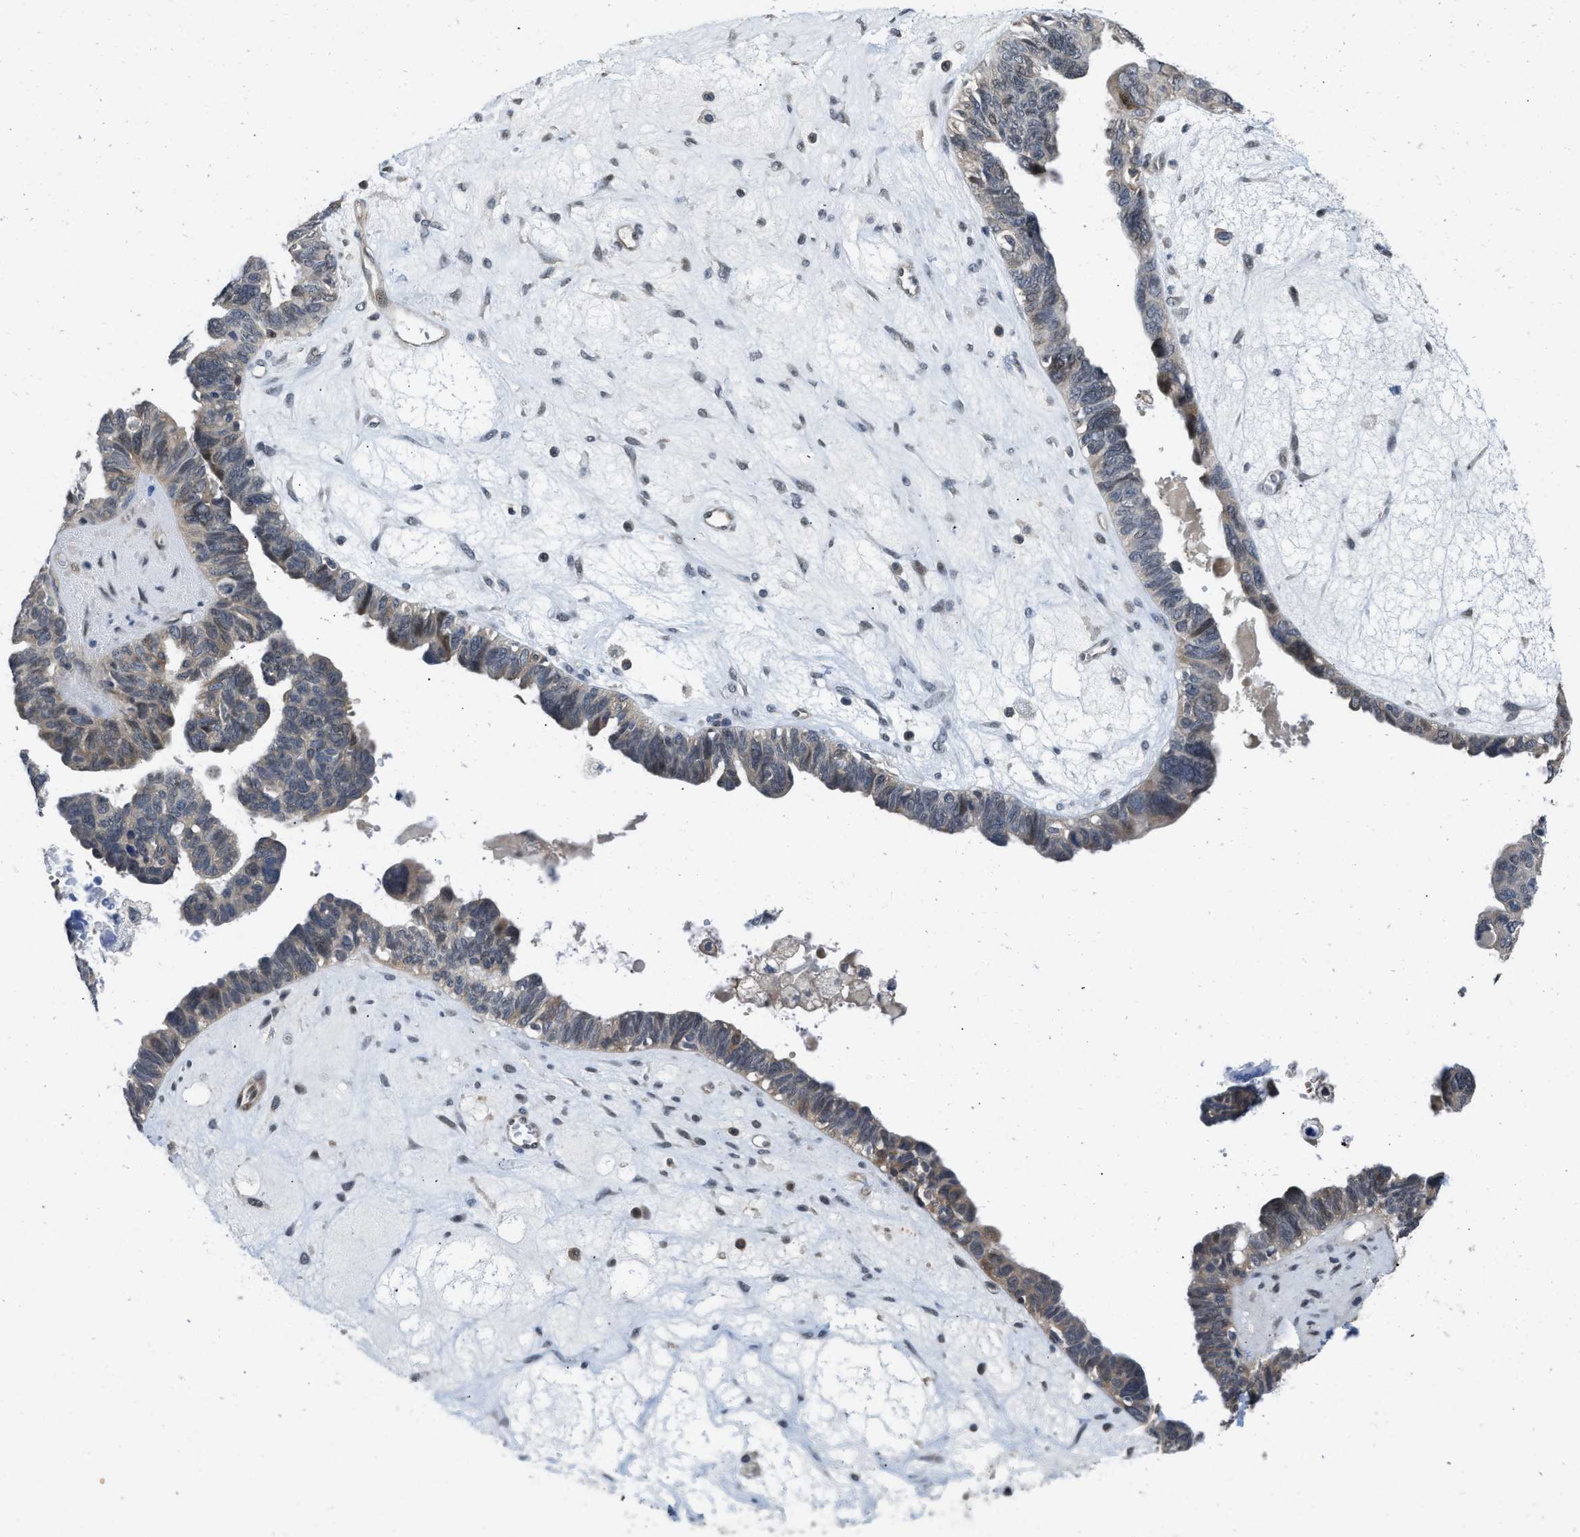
{"staining": {"intensity": "weak", "quantity": "25%-75%", "location": "cytoplasmic/membranous"}, "tissue": "ovarian cancer", "cell_type": "Tumor cells", "image_type": "cancer", "snomed": [{"axis": "morphology", "description": "Cystadenocarcinoma, serous, NOS"}, {"axis": "topography", "description": "Ovary"}], "caption": "A micrograph of ovarian cancer stained for a protein exhibits weak cytoplasmic/membranous brown staining in tumor cells. Nuclei are stained in blue.", "gene": "TES", "patient": {"sex": "female", "age": 79}}